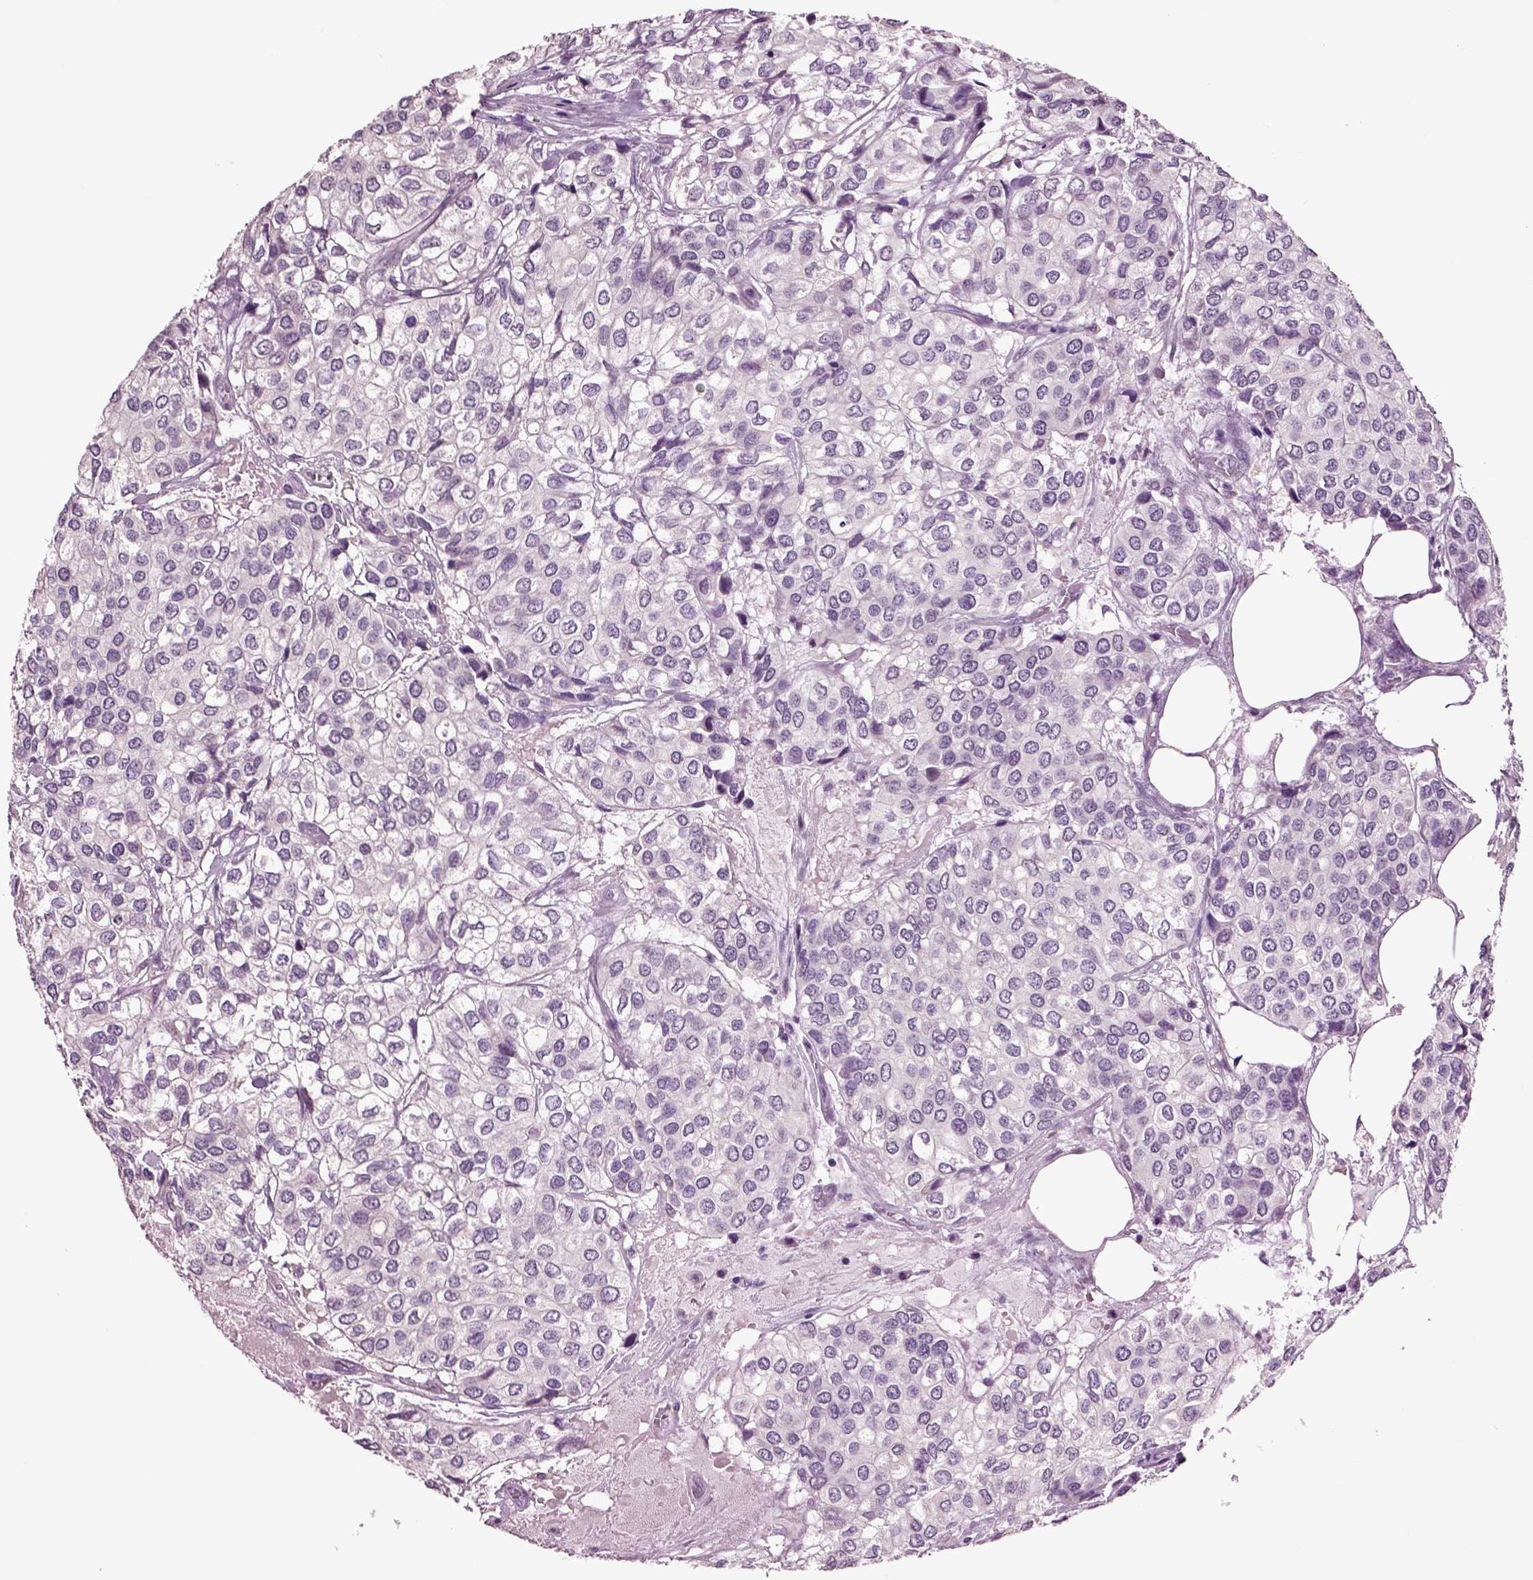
{"staining": {"intensity": "negative", "quantity": "none", "location": "none"}, "tissue": "urothelial cancer", "cell_type": "Tumor cells", "image_type": "cancer", "snomed": [{"axis": "morphology", "description": "Urothelial carcinoma, High grade"}, {"axis": "topography", "description": "Urinary bladder"}], "caption": "The image displays no significant staining in tumor cells of high-grade urothelial carcinoma.", "gene": "CRHR1", "patient": {"sex": "male", "age": 73}}